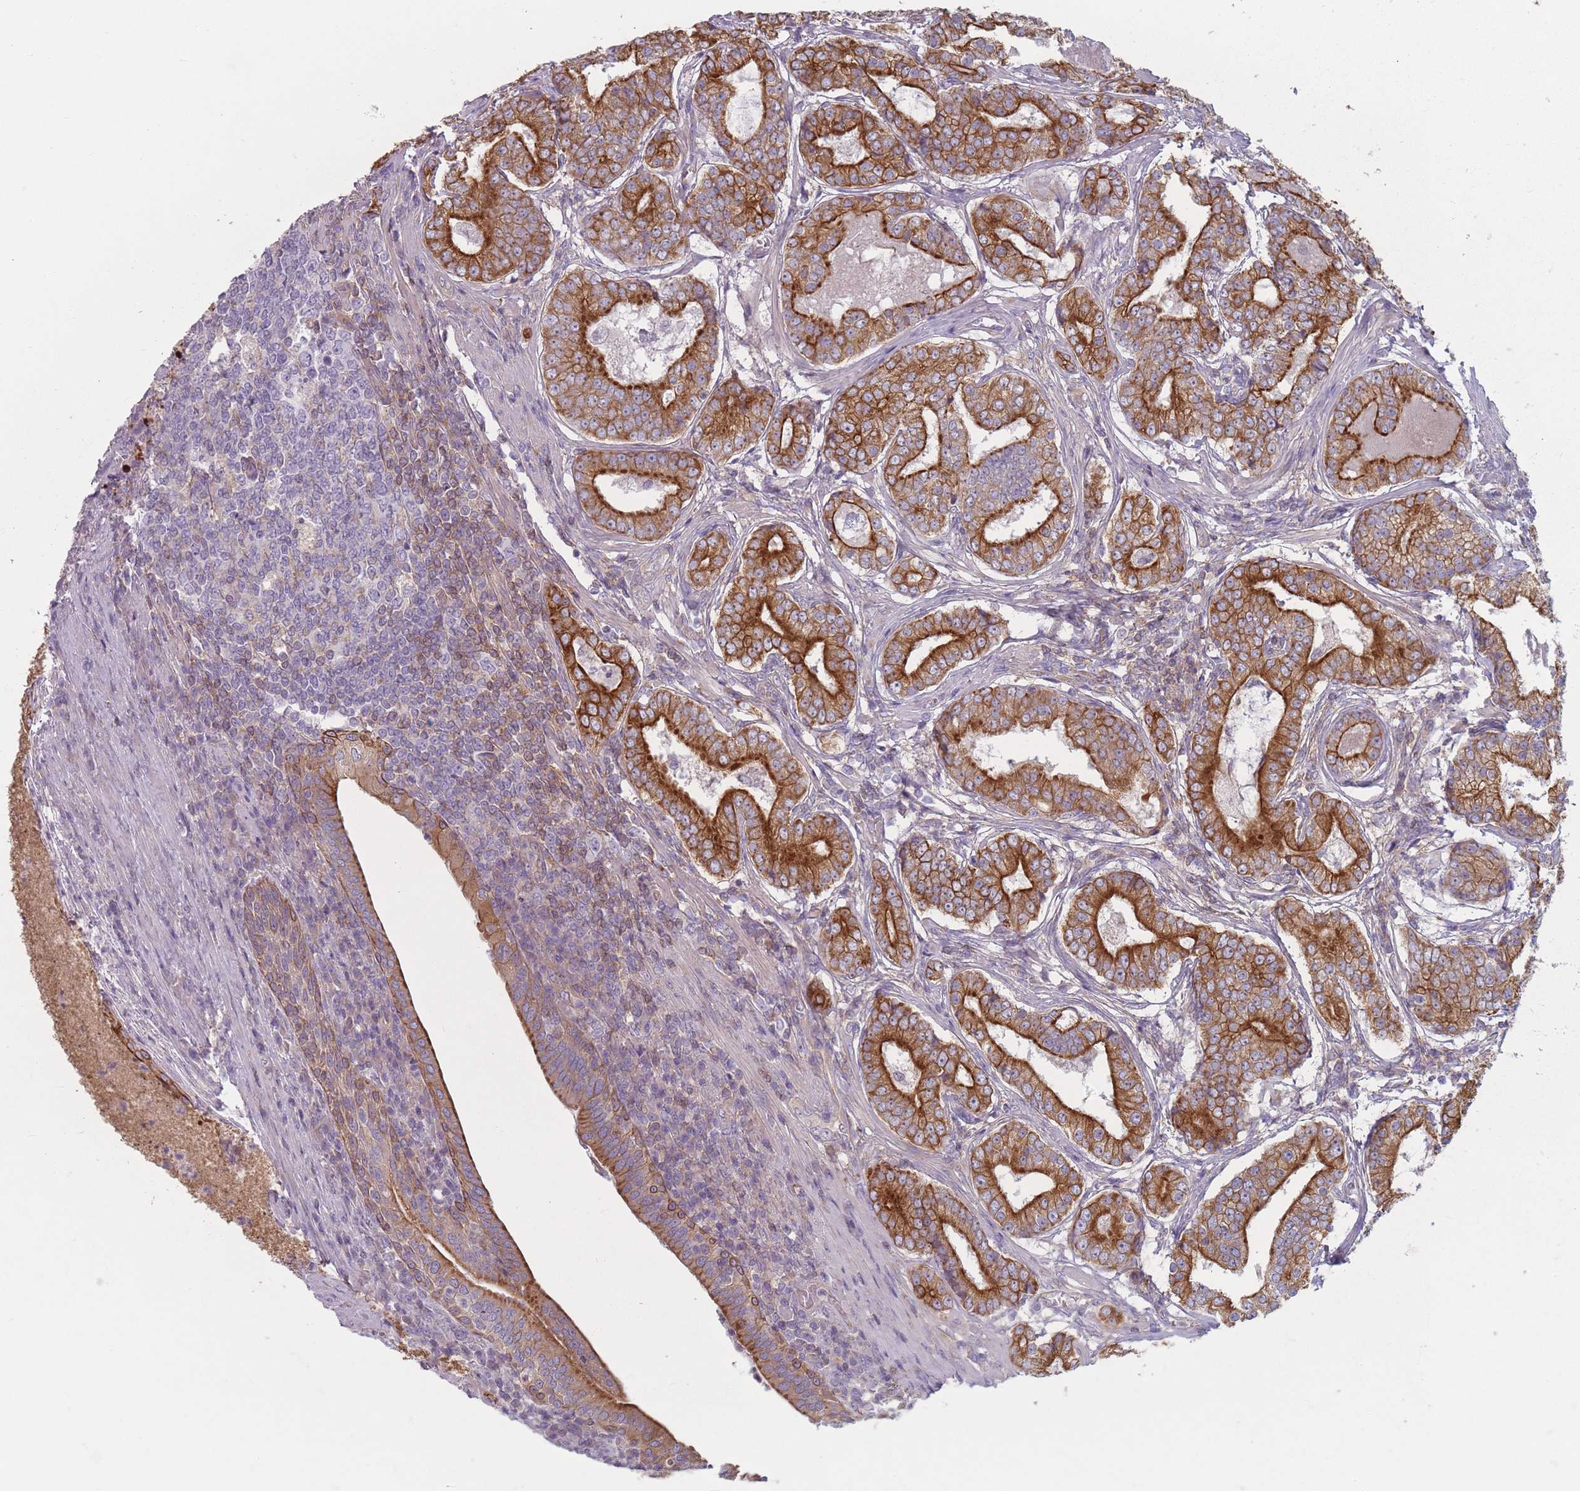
{"staining": {"intensity": "strong", "quantity": ">75%", "location": "cytoplasmic/membranous"}, "tissue": "prostate cancer", "cell_type": "Tumor cells", "image_type": "cancer", "snomed": [{"axis": "morphology", "description": "Adenocarcinoma, Low grade"}, {"axis": "topography", "description": "Prostate"}], "caption": "A histopathology image of prostate cancer (adenocarcinoma (low-grade)) stained for a protein reveals strong cytoplasmic/membranous brown staining in tumor cells.", "gene": "HSBP1L1", "patient": {"sex": "male", "age": 68}}